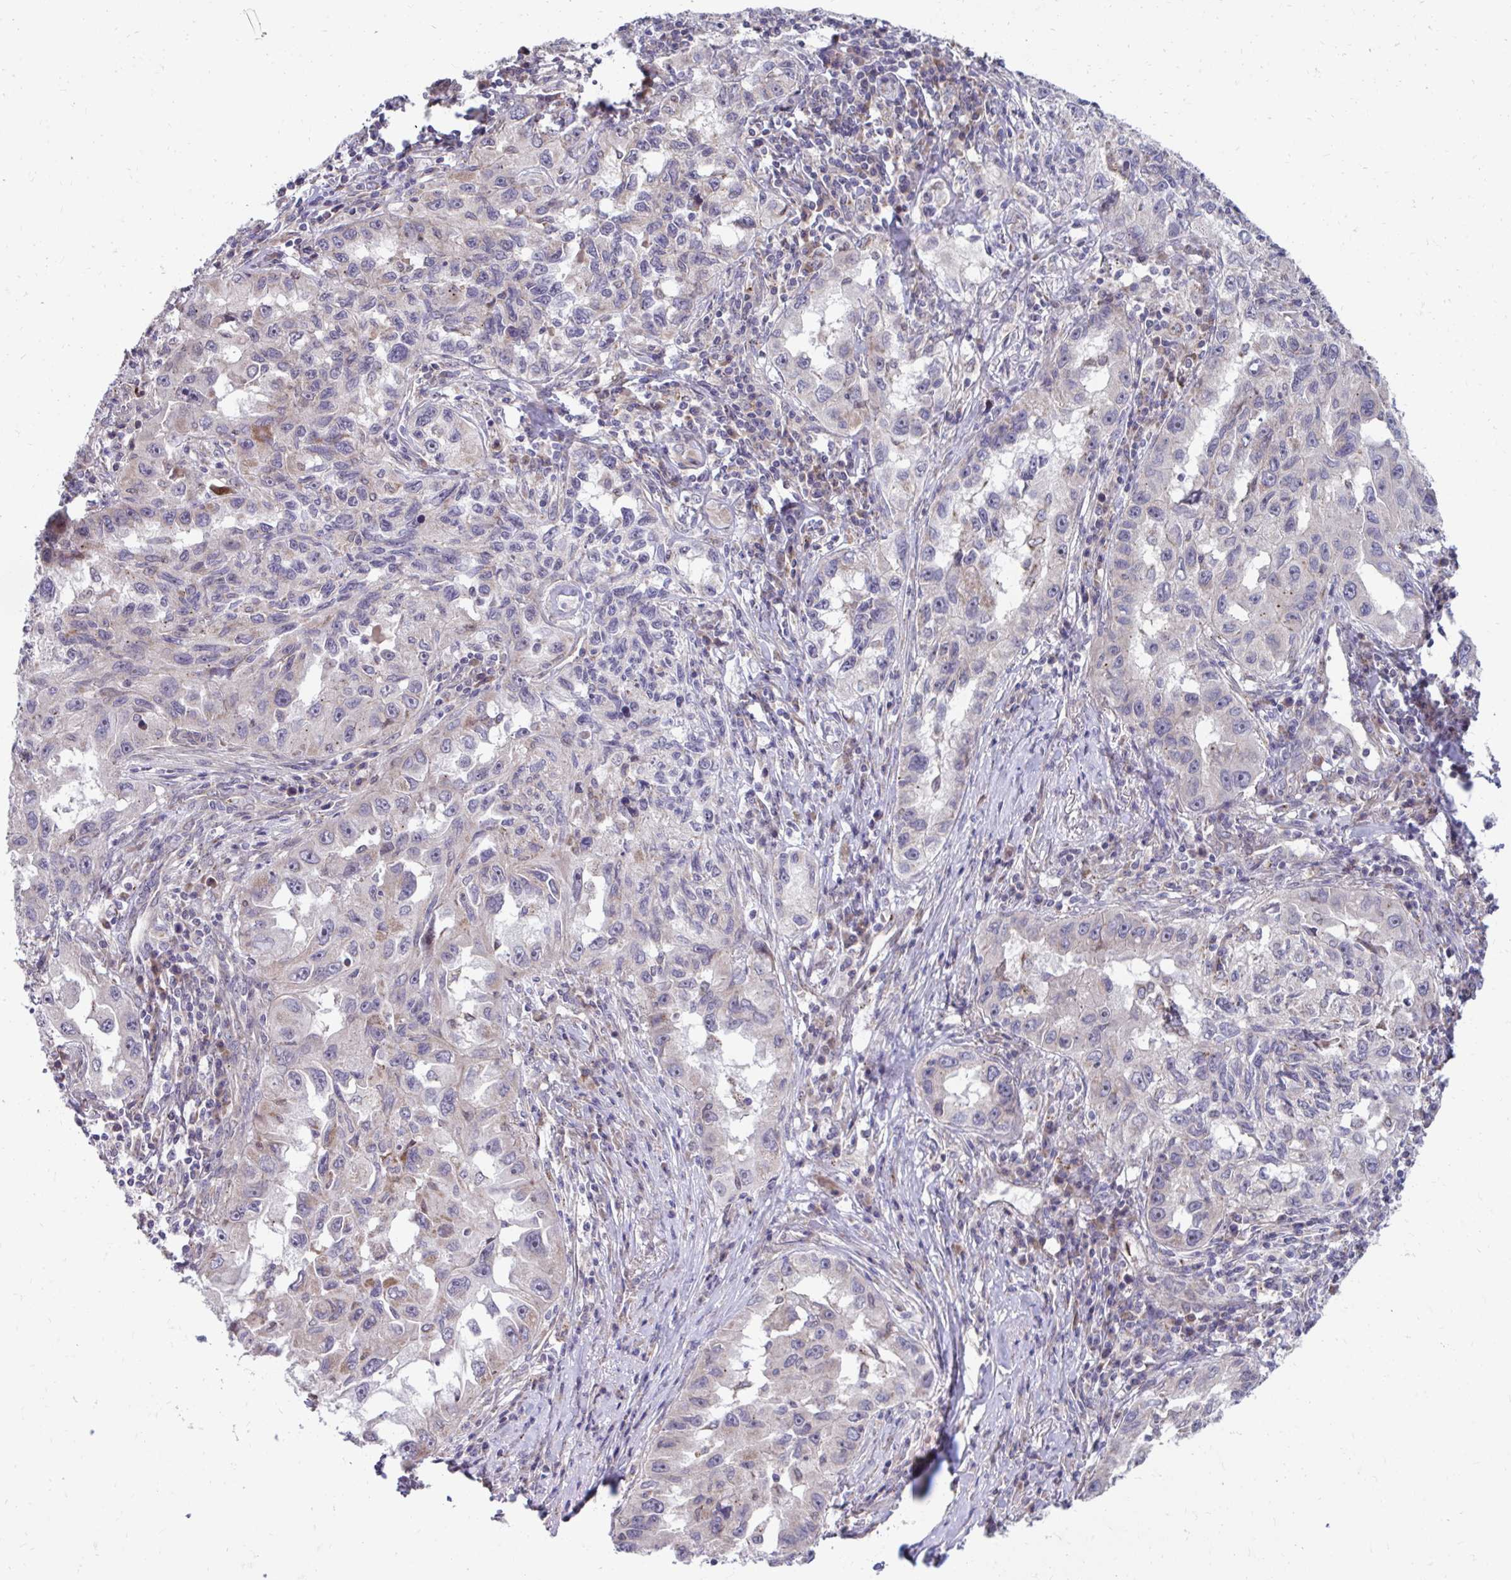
{"staining": {"intensity": "negative", "quantity": "none", "location": "none"}, "tissue": "lung cancer", "cell_type": "Tumor cells", "image_type": "cancer", "snomed": [{"axis": "morphology", "description": "Adenocarcinoma, NOS"}, {"axis": "topography", "description": "Lung"}], "caption": "Tumor cells are negative for brown protein staining in lung cancer.", "gene": "ITPR2", "patient": {"sex": "female", "age": 73}}